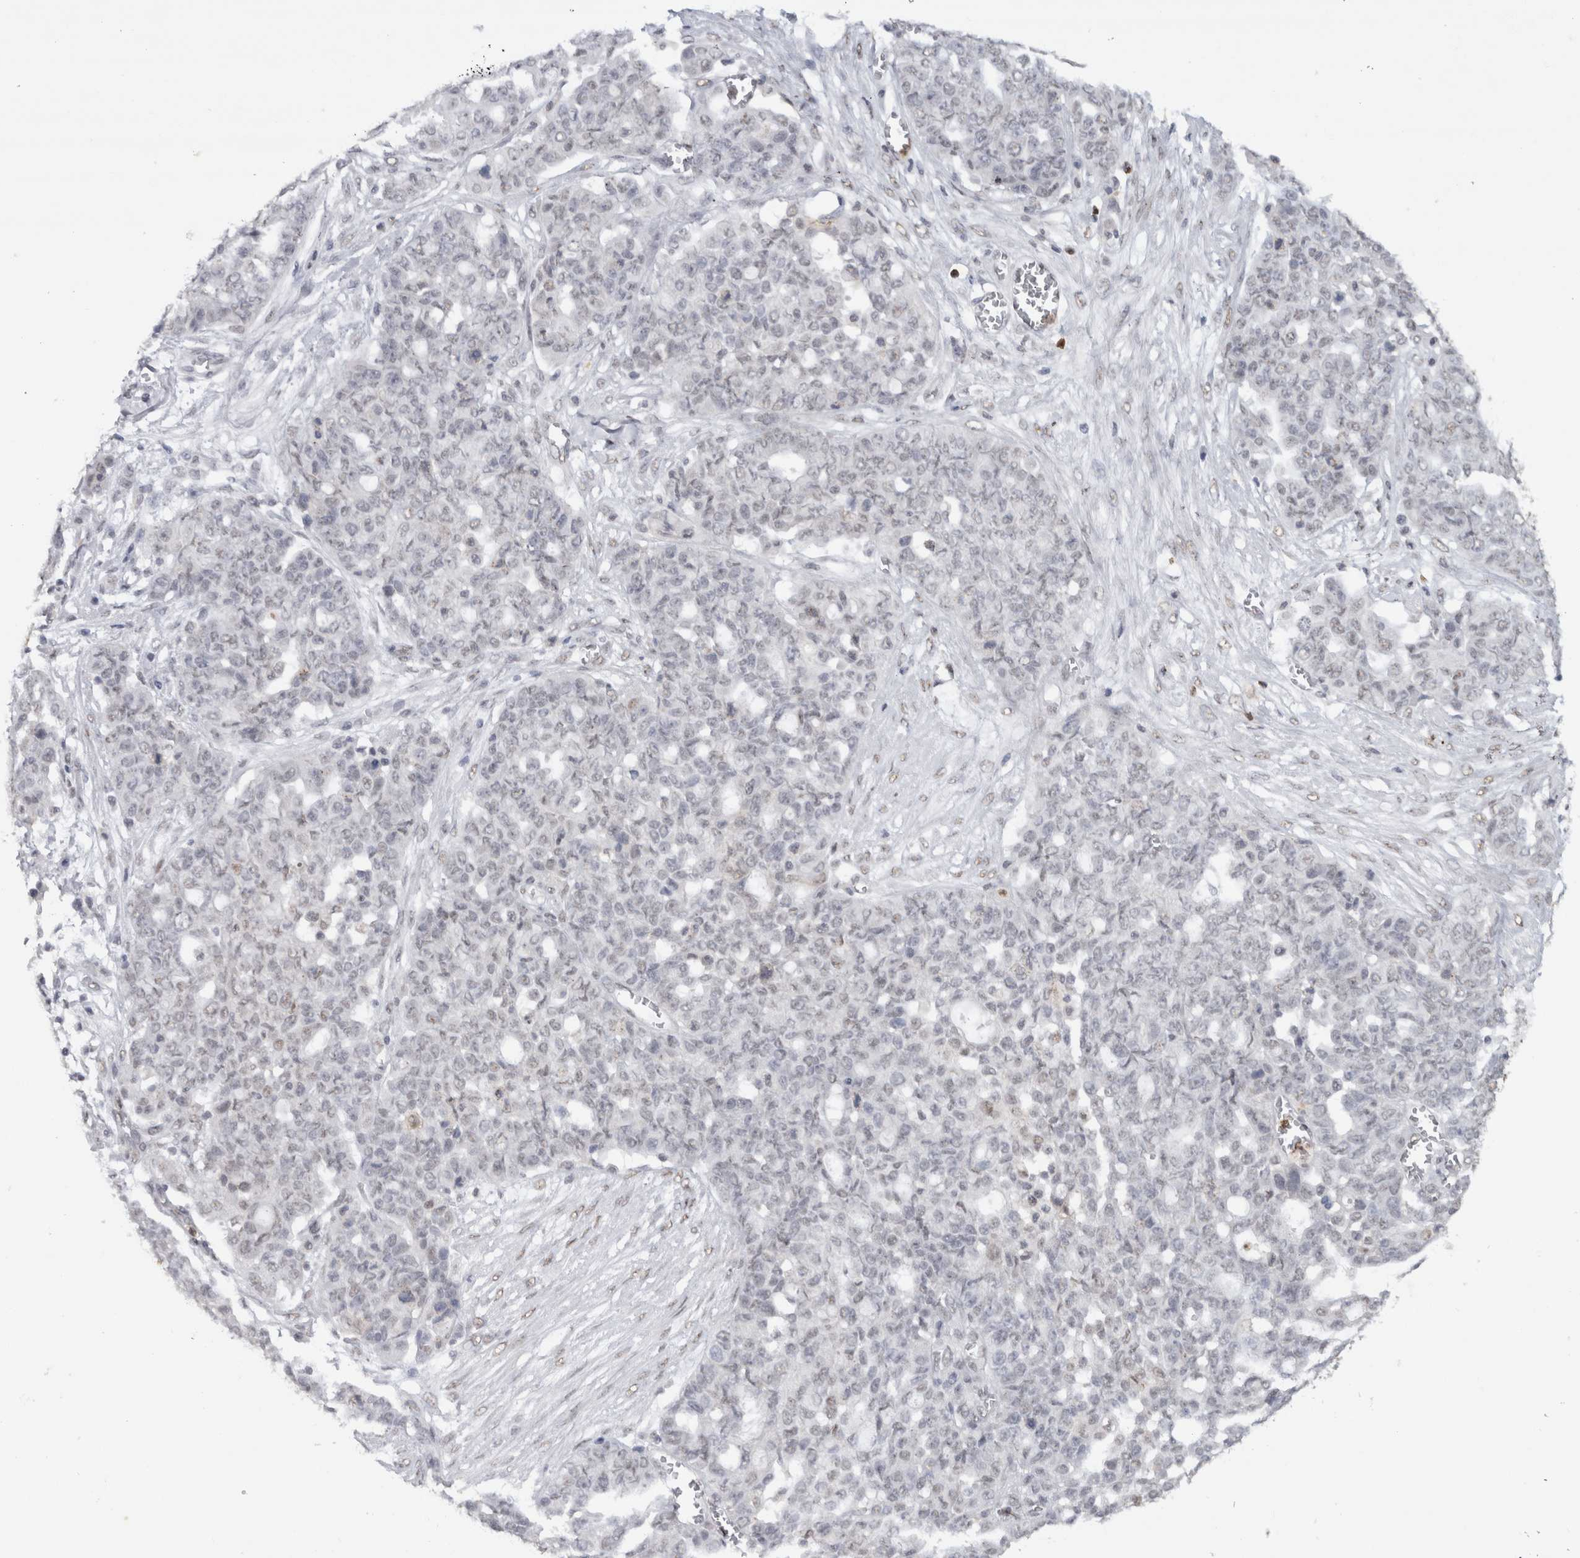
{"staining": {"intensity": "negative", "quantity": "none", "location": "none"}, "tissue": "ovarian cancer", "cell_type": "Tumor cells", "image_type": "cancer", "snomed": [{"axis": "morphology", "description": "Cystadenocarcinoma, serous, NOS"}, {"axis": "topography", "description": "Soft tissue"}, {"axis": "topography", "description": "Ovary"}], "caption": "The immunohistochemistry photomicrograph has no significant positivity in tumor cells of serous cystadenocarcinoma (ovarian) tissue.", "gene": "RPS6KA2", "patient": {"sex": "female", "age": 57}}